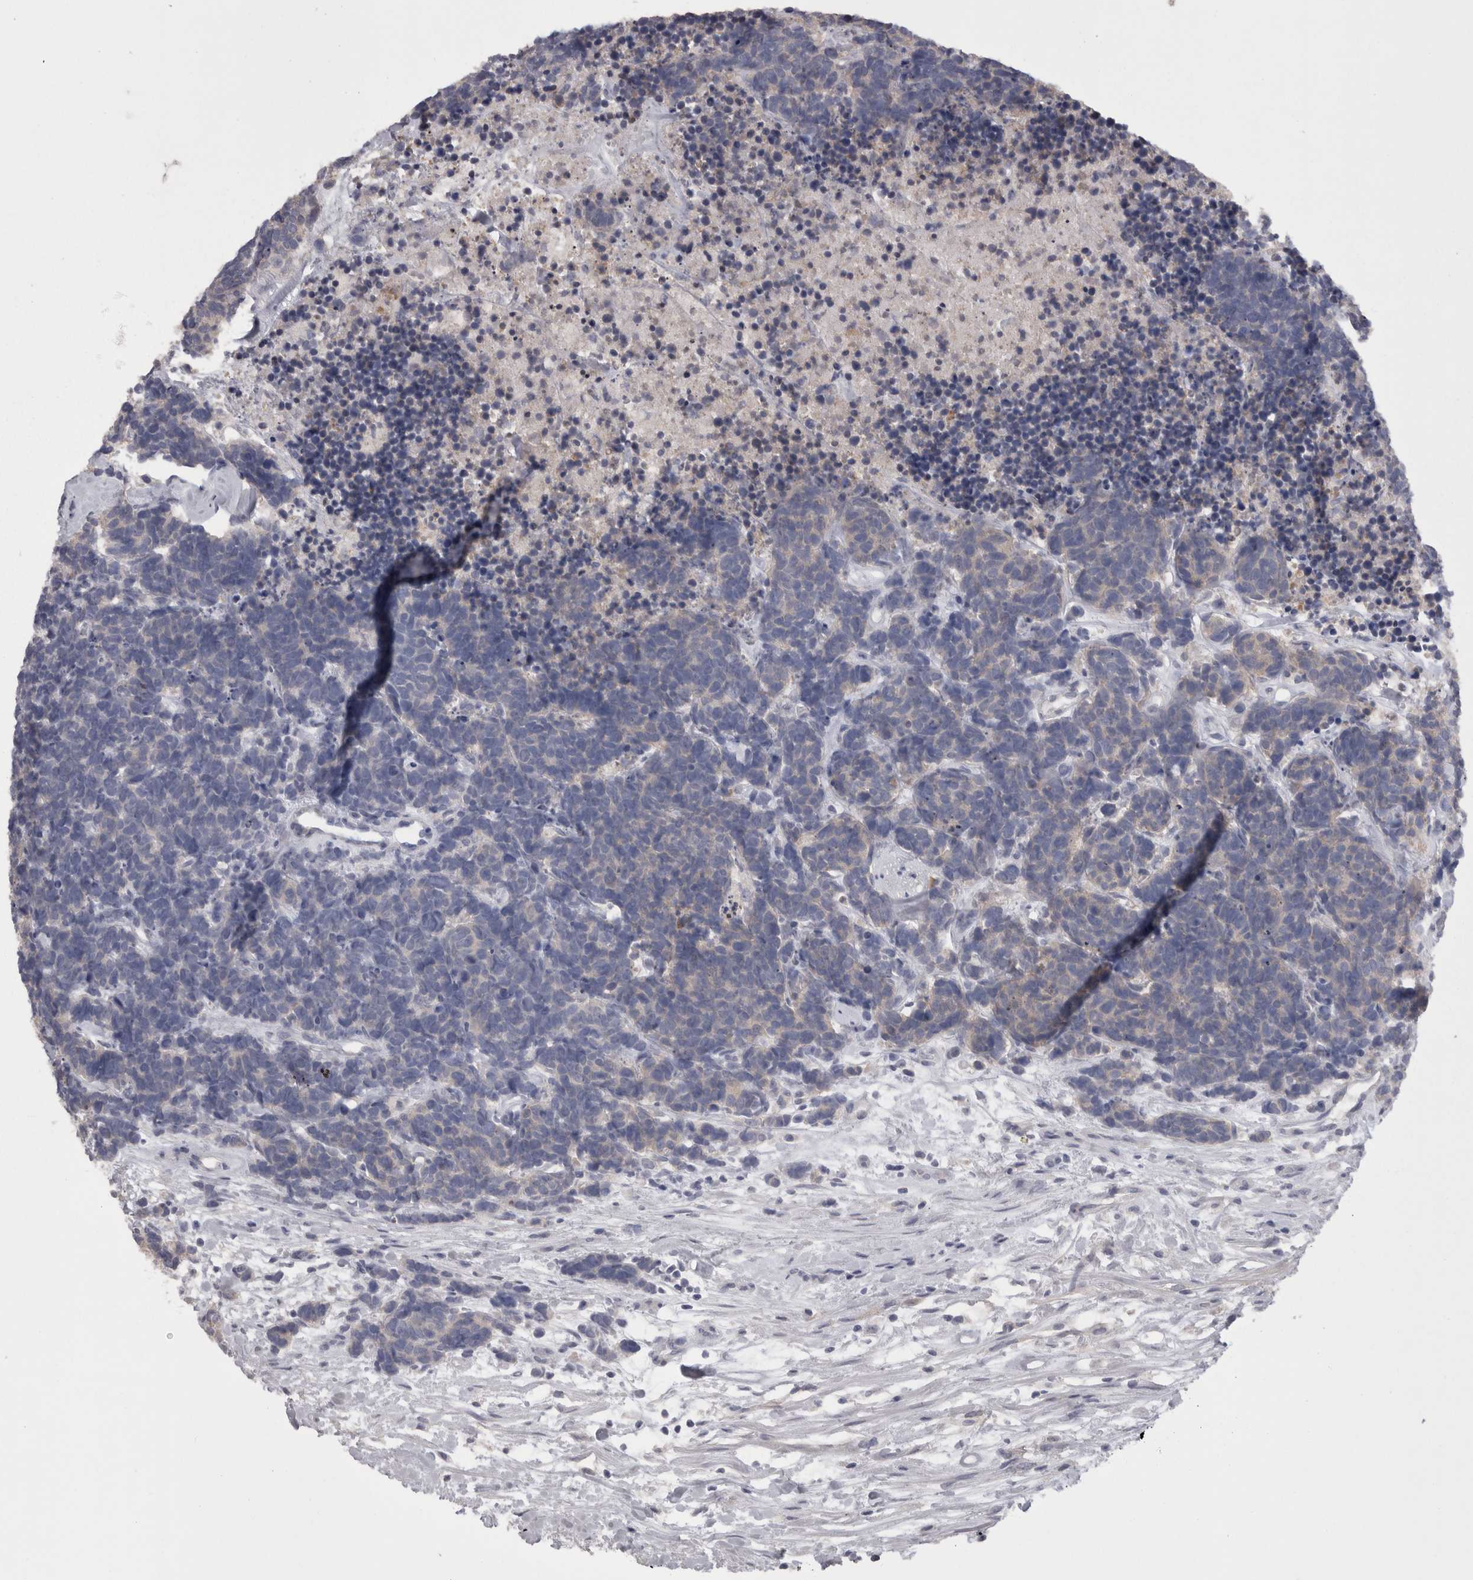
{"staining": {"intensity": "weak", "quantity": "<25%", "location": "cytoplasmic/membranous"}, "tissue": "carcinoid", "cell_type": "Tumor cells", "image_type": "cancer", "snomed": [{"axis": "morphology", "description": "Carcinoma, NOS"}, {"axis": "morphology", "description": "Carcinoid, malignant, NOS"}, {"axis": "topography", "description": "Urinary bladder"}], "caption": "DAB immunohistochemical staining of human carcinoid demonstrates no significant positivity in tumor cells.", "gene": "CAMK2D", "patient": {"sex": "male", "age": 57}}